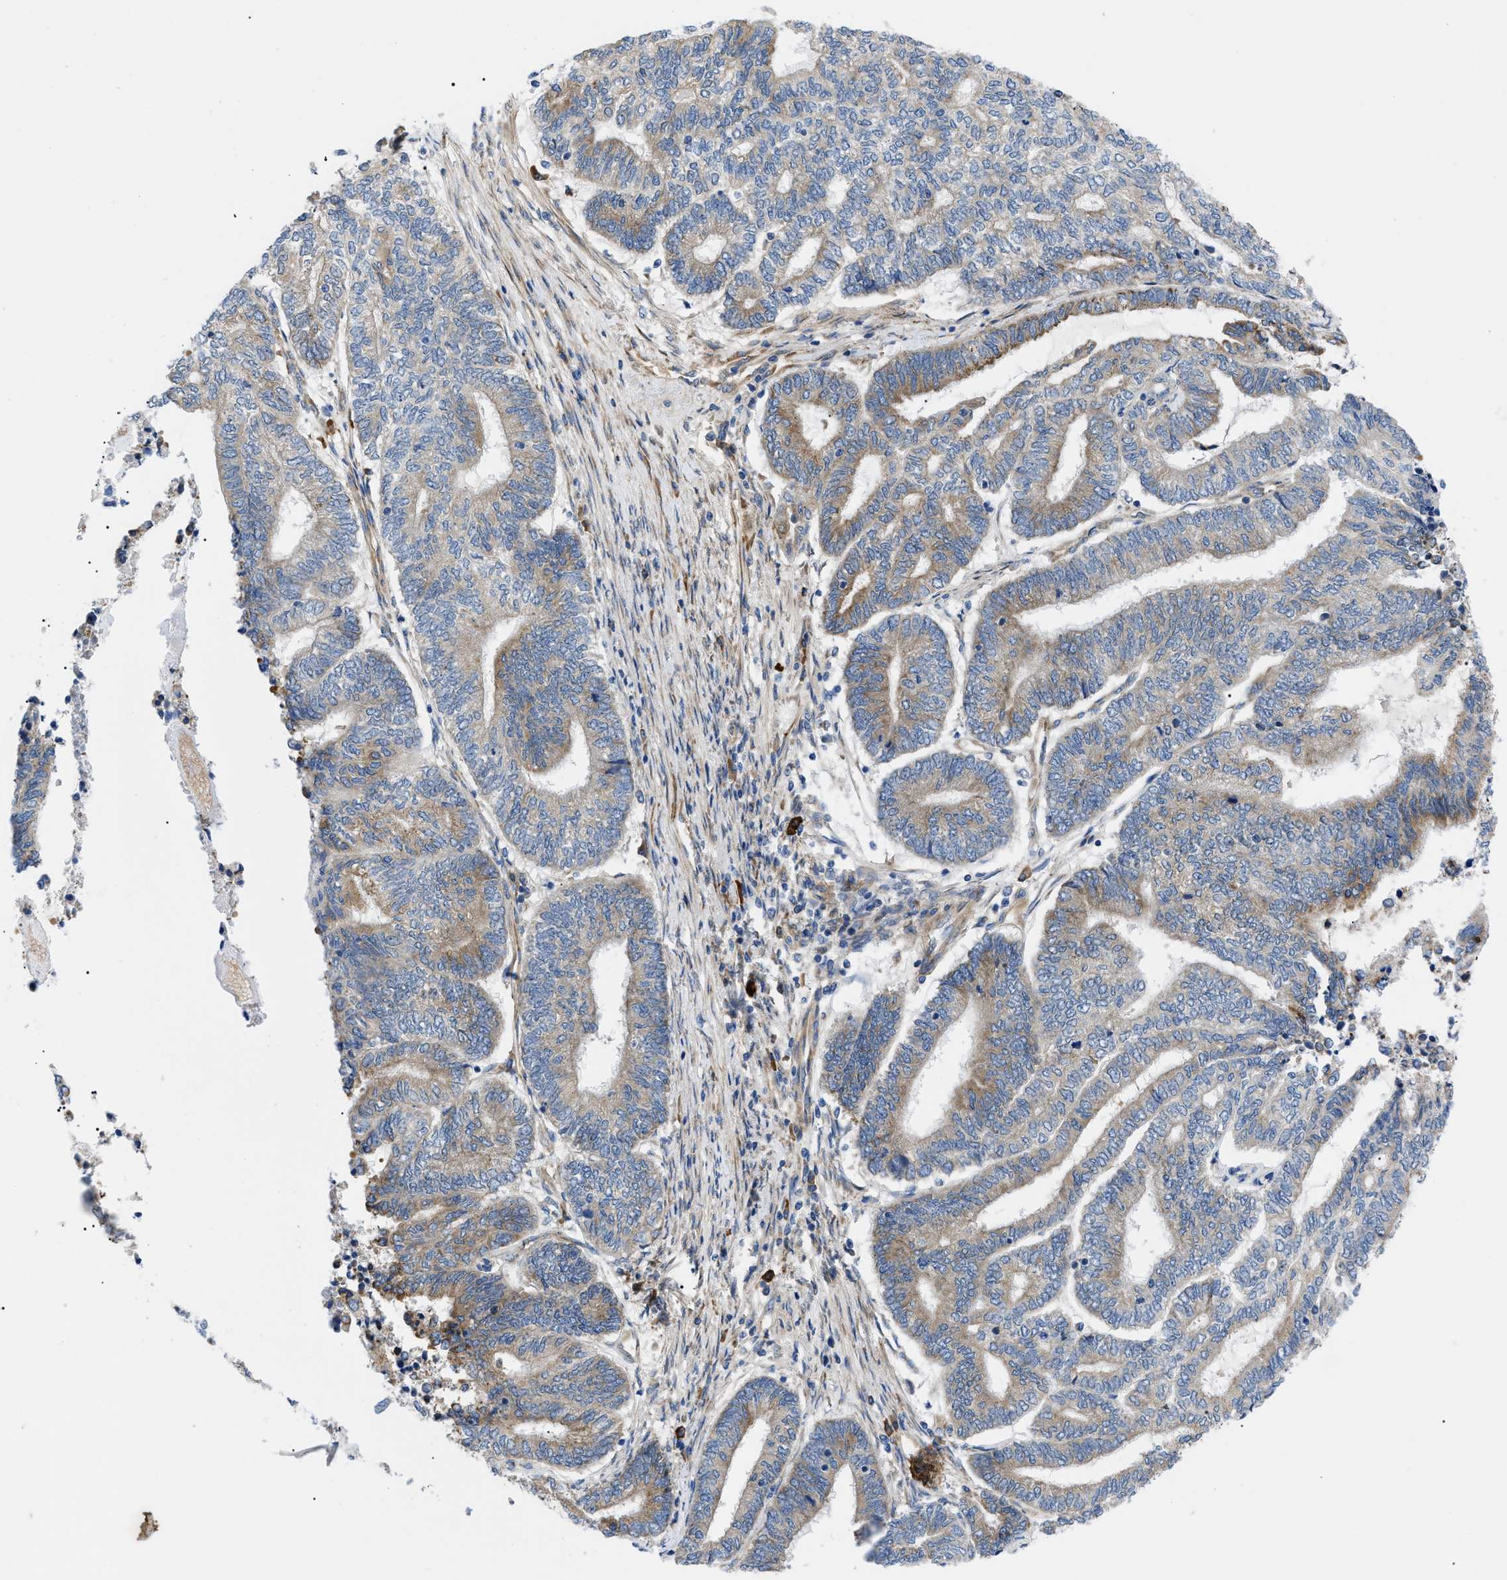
{"staining": {"intensity": "moderate", "quantity": "25%-75%", "location": "cytoplasmic/membranous"}, "tissue": "endometrial cancer", "cell_type": "Tumor cells", "image_type": "cancer", "snomed": [{"axis": "morphology", "description": "Adenocarcinoma, NOS"}, {"axis": "topography", "description": "Uterus"}, {"axis": "topography", "description": "Endometrium"}], "caption": "This histopathology image exhibits endometrial adenocarcinoma stained with immunohistochemistry to label a protein in brown. The cytoplasmic/membranous of tumor cells show moderate positivity for the protein. Nuclei are counter-stained blue.", "gene": "HSPB8", "patient": {"sex": "female", "age": 70}}